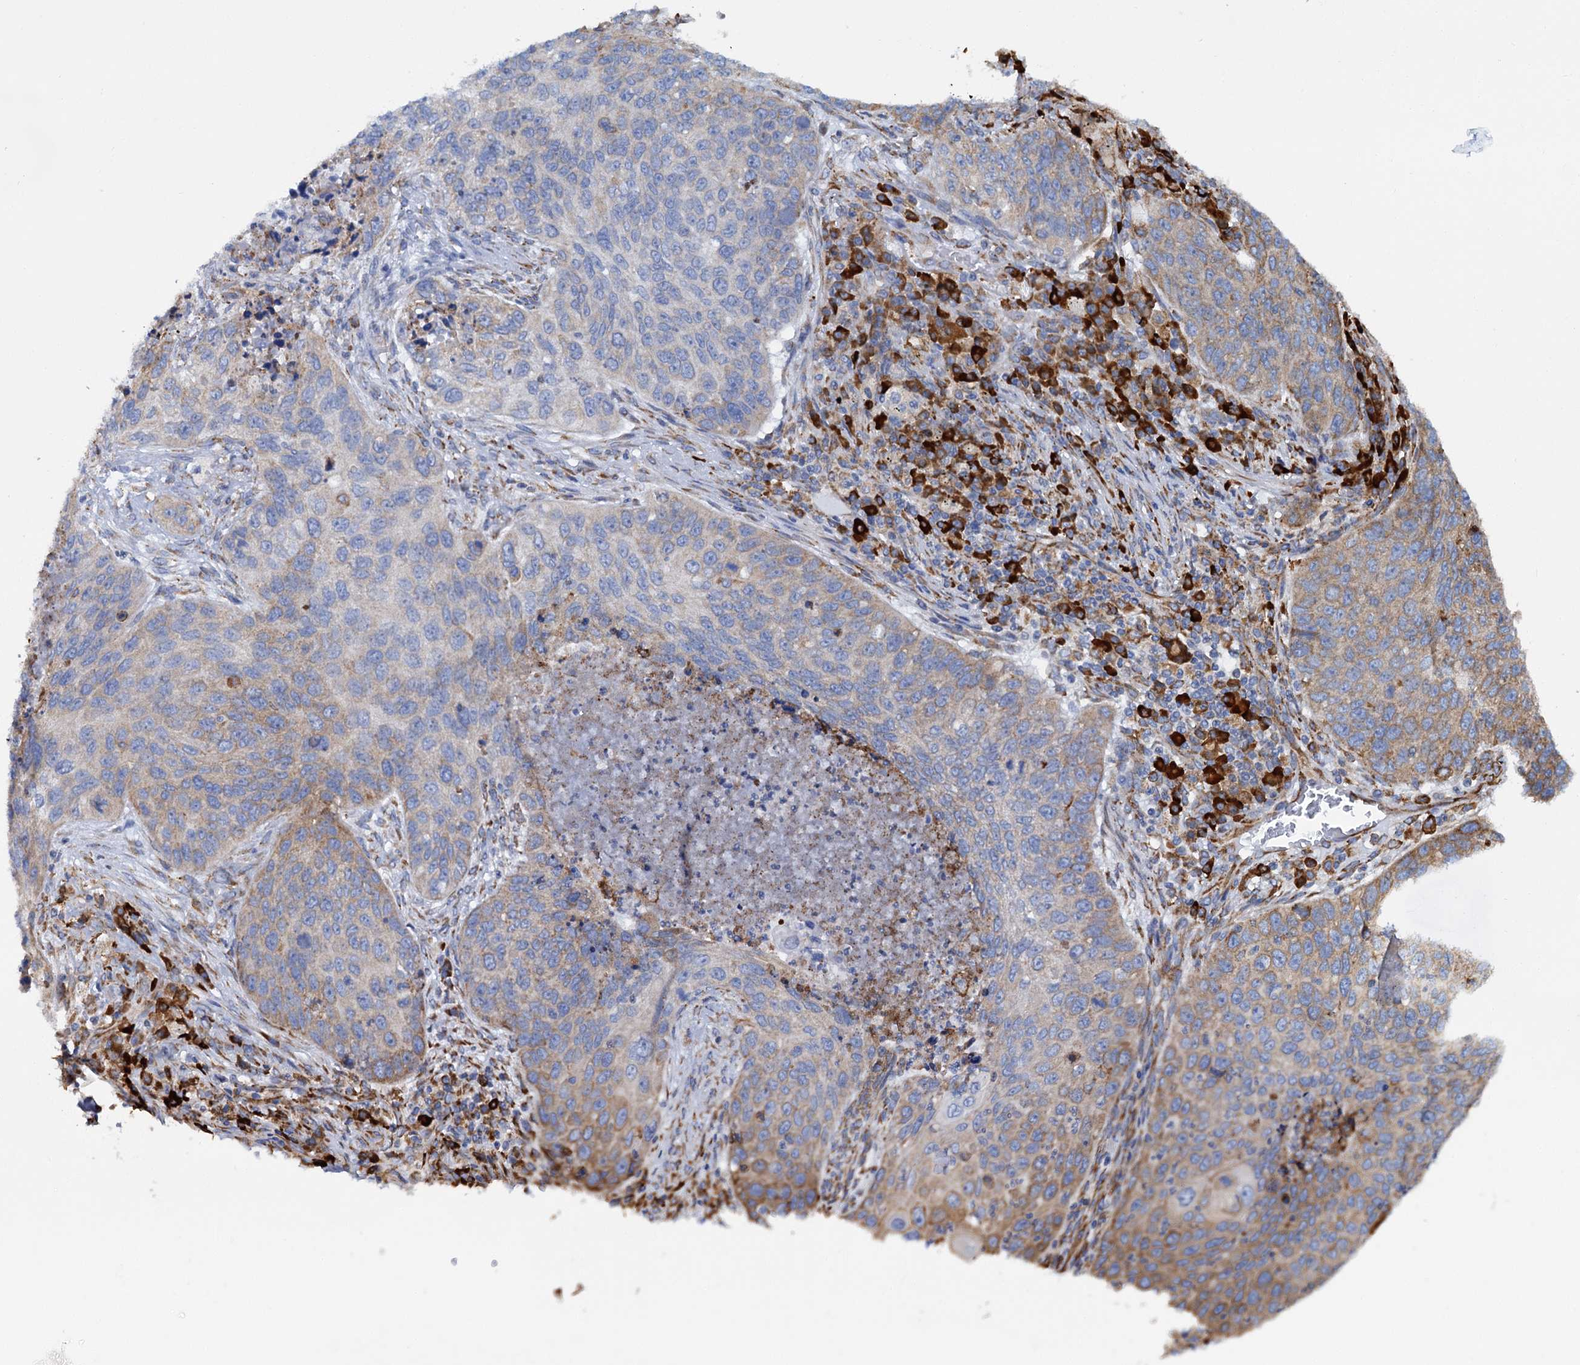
{"staining": {"intensity": "moderate", "quantity": "<25%", "location": "cytoplasmic/membranous"}, "tissue": "lung cancer", "cell_type": "Tumor cells", "image_type": "cancer", "snomed": [{"axis": "morphology", "description": "Squamous cell carcinoma, NOS"}, {"axis": "topography", "description": "Lung"}], "caption": "Immunohistochemical staining of lung cancer displays moderate cytoplasmic/membranous protein expression in approximately <25% of tumor cells. (DAB IHC, brown staining for protein, blue staining for nuclei).", "gene": "SHE", "patient": {"sex": "female", "age": 63}}